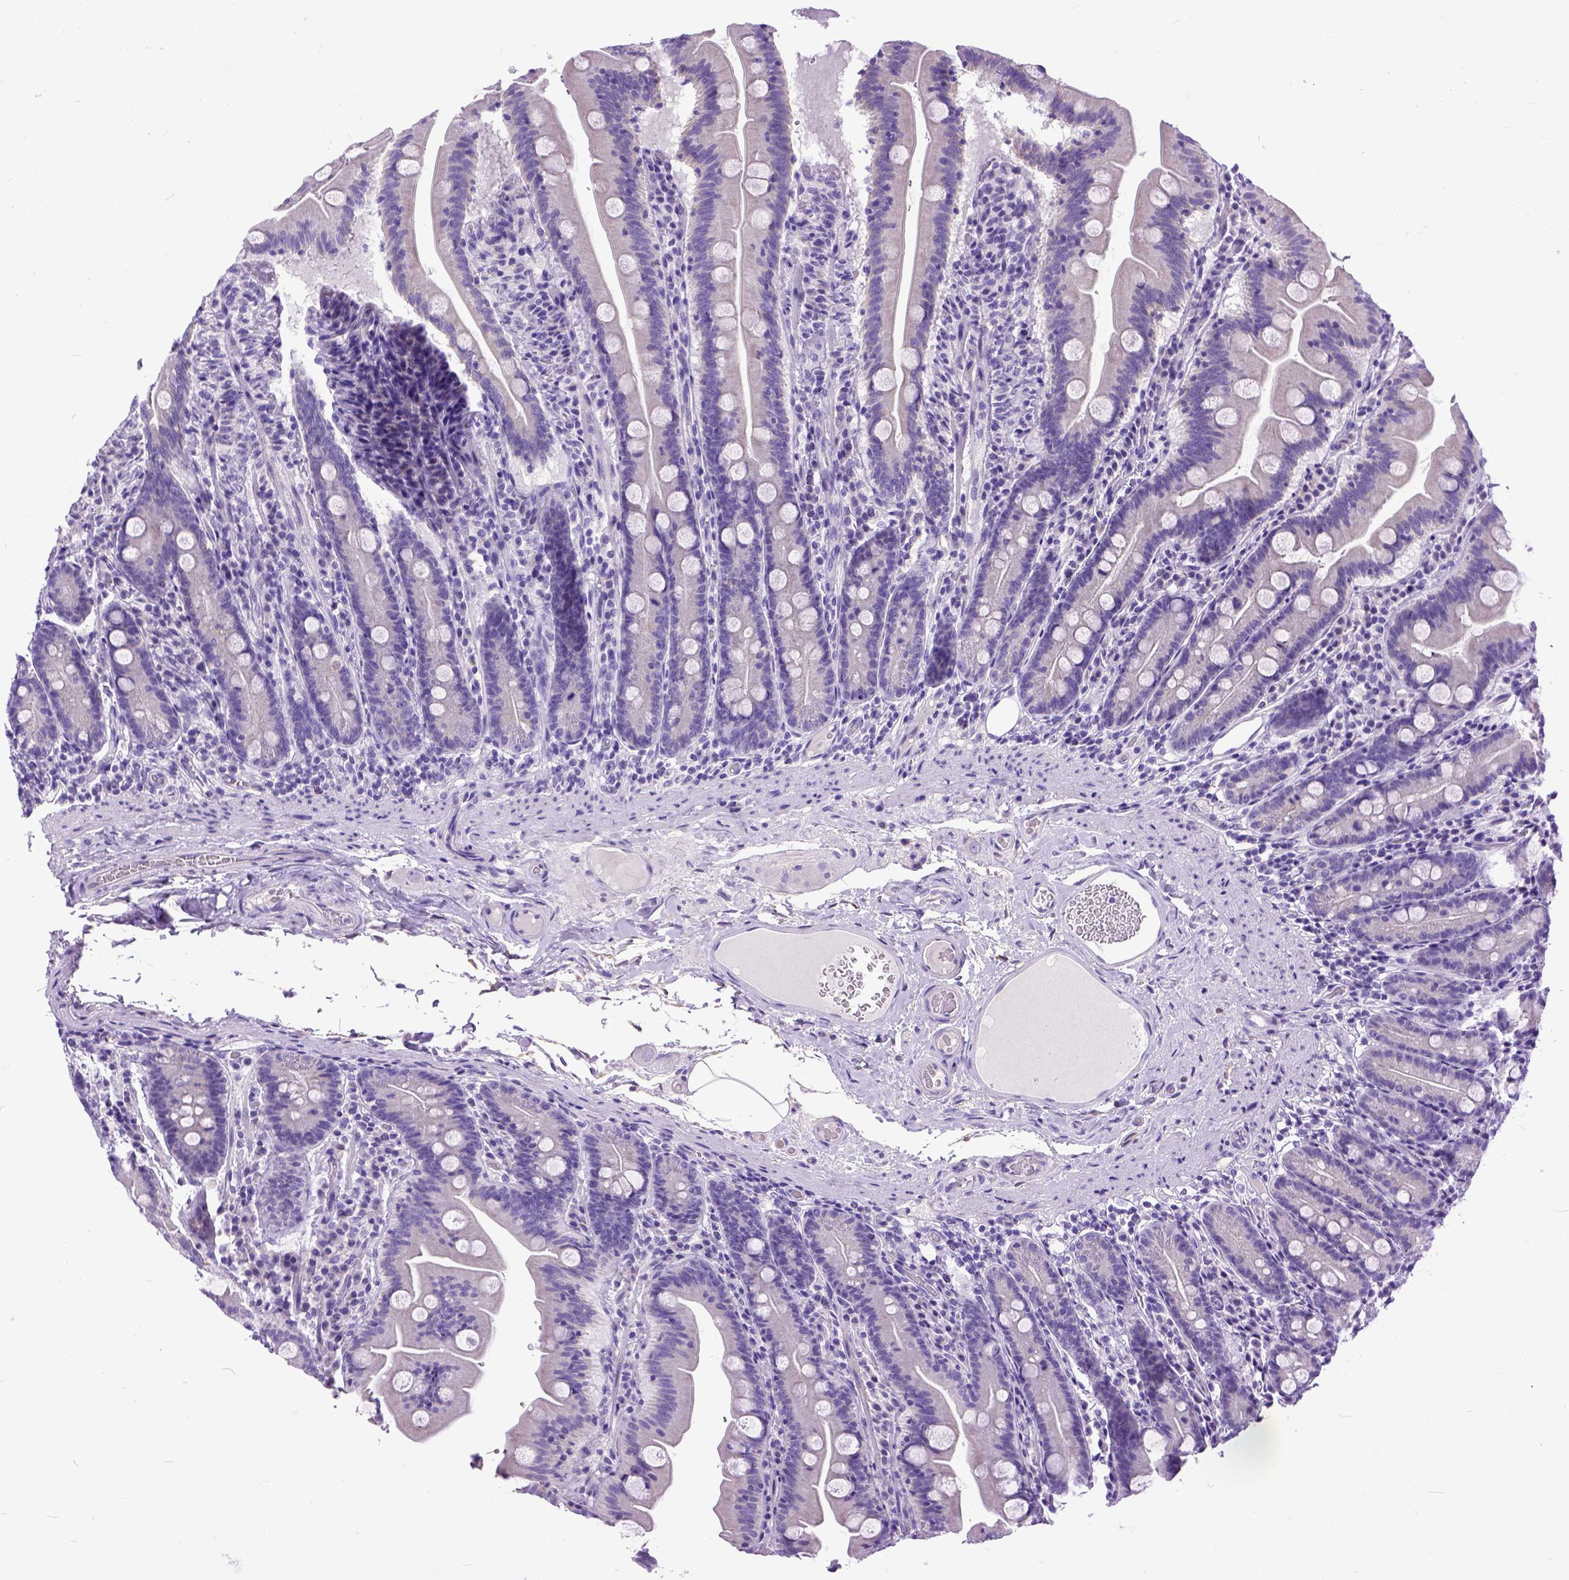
{"staining": {"intensity": "negative", "quantity": "none", "location": "none"}, "tissue": "small intestine", "cell_type": "Glandular cells", "image_type": "normal", "snomed": [{"axis": "morphology", "description": "Normal tissue, NOS"}, {"axis": "topography", "description": "Small intestine"}], "caption": "Immunohistochemistry of normal human small intestine demonstrates no staining in glandular cells.", "gene": "PPL", "patient": {"sex": "male", "age": 37}}